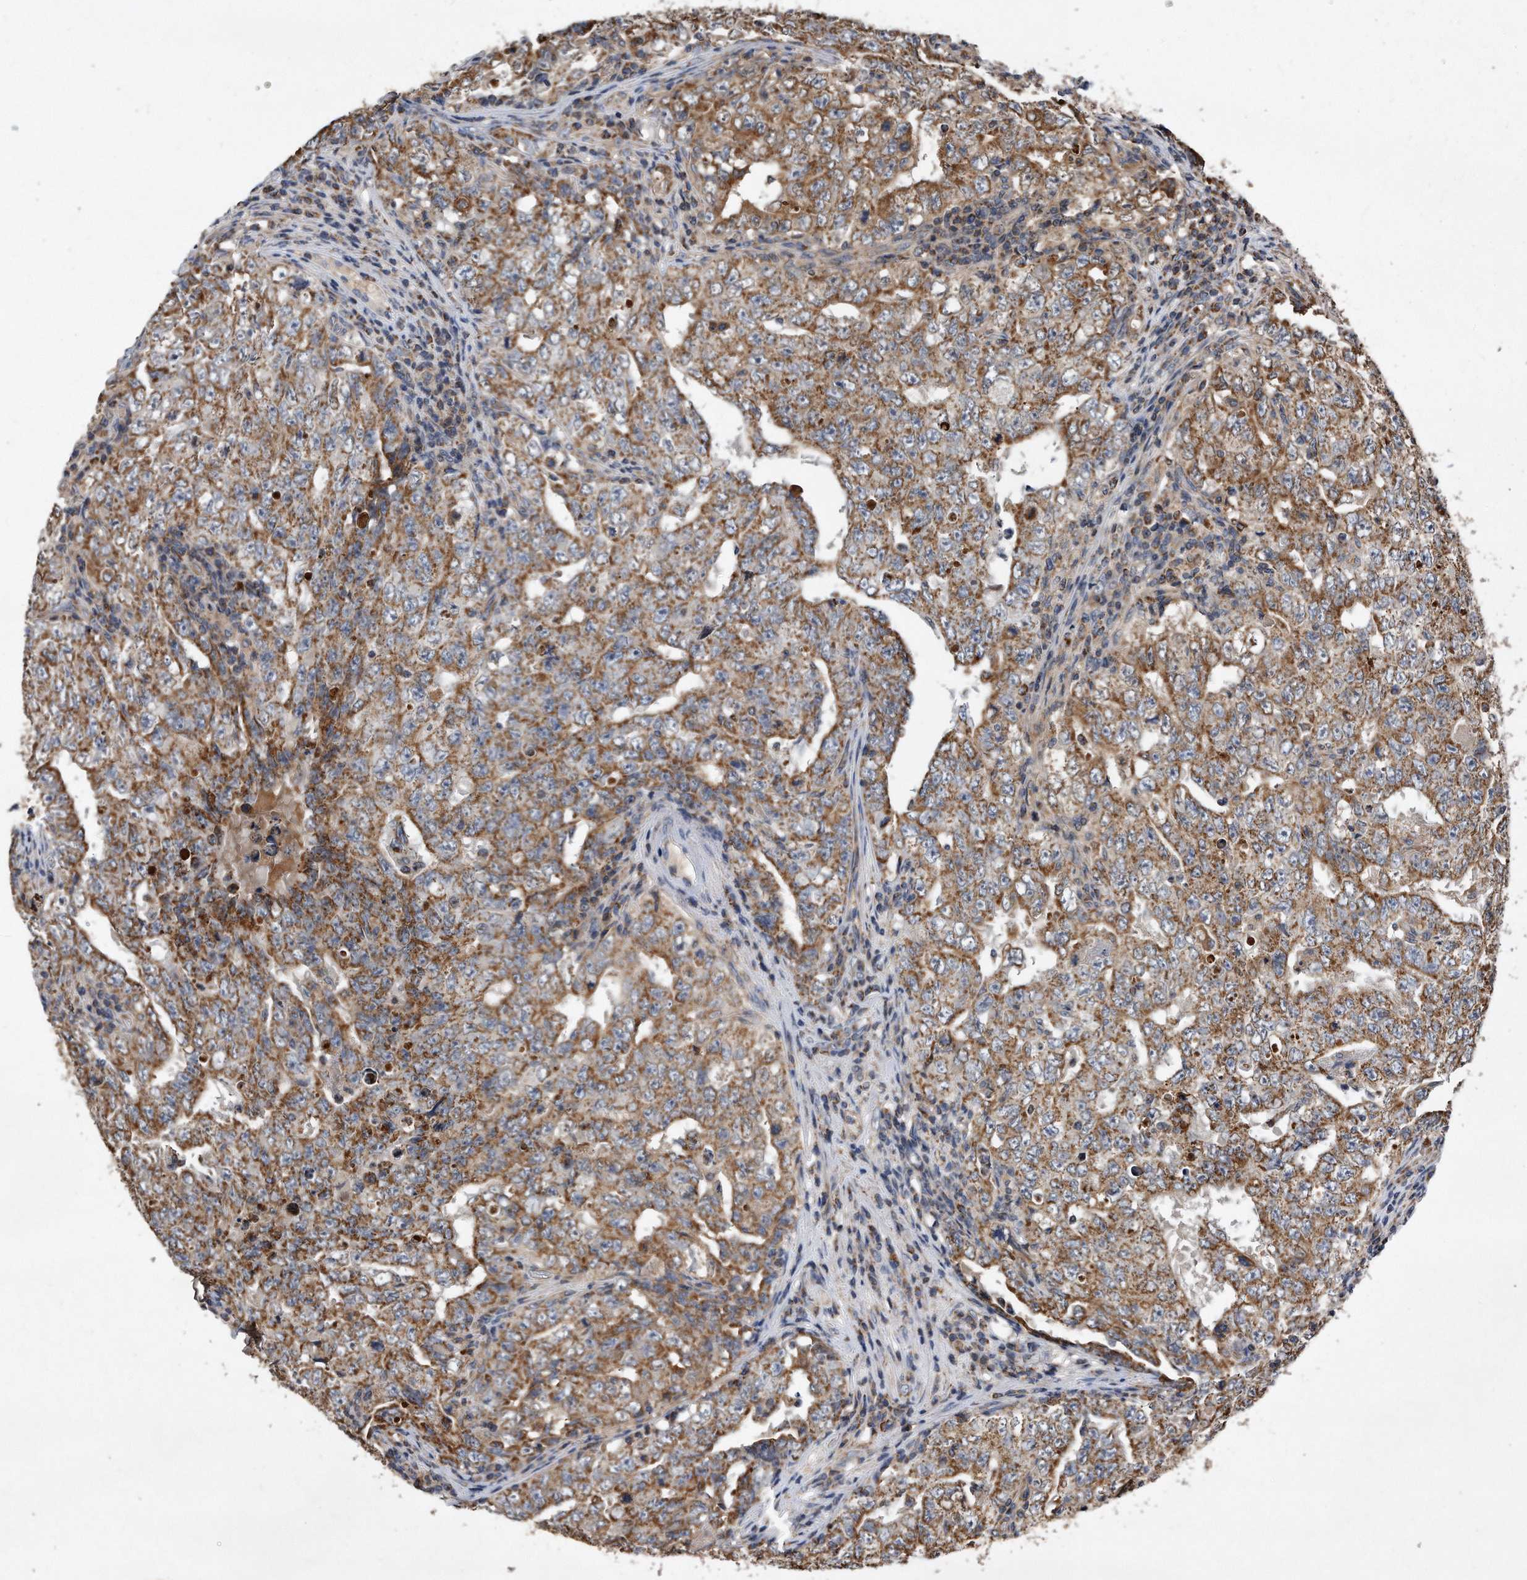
{"staining": {"intensity": "moderate", "quantity": ">75%", "location": "cytoplasmic/membranous"}, "tissue": "testis cancer", "cell_type": "Tumor cells", "image_type": "cancer", "snomed": [{"axis": "morphology", "description": "Carcinoma, Embryonal, NOS"}, {"axis": "topography", "description": "Testis"}], "caption": "Immunohistochemistry of human embryonal carcinoma (testis) reveals medium levels of moderate cytoplasmic/membranous positivity in about >75% of tumor cells.", "gene": "PPP5C", "patient": {"sex": "male", "age": 26}}